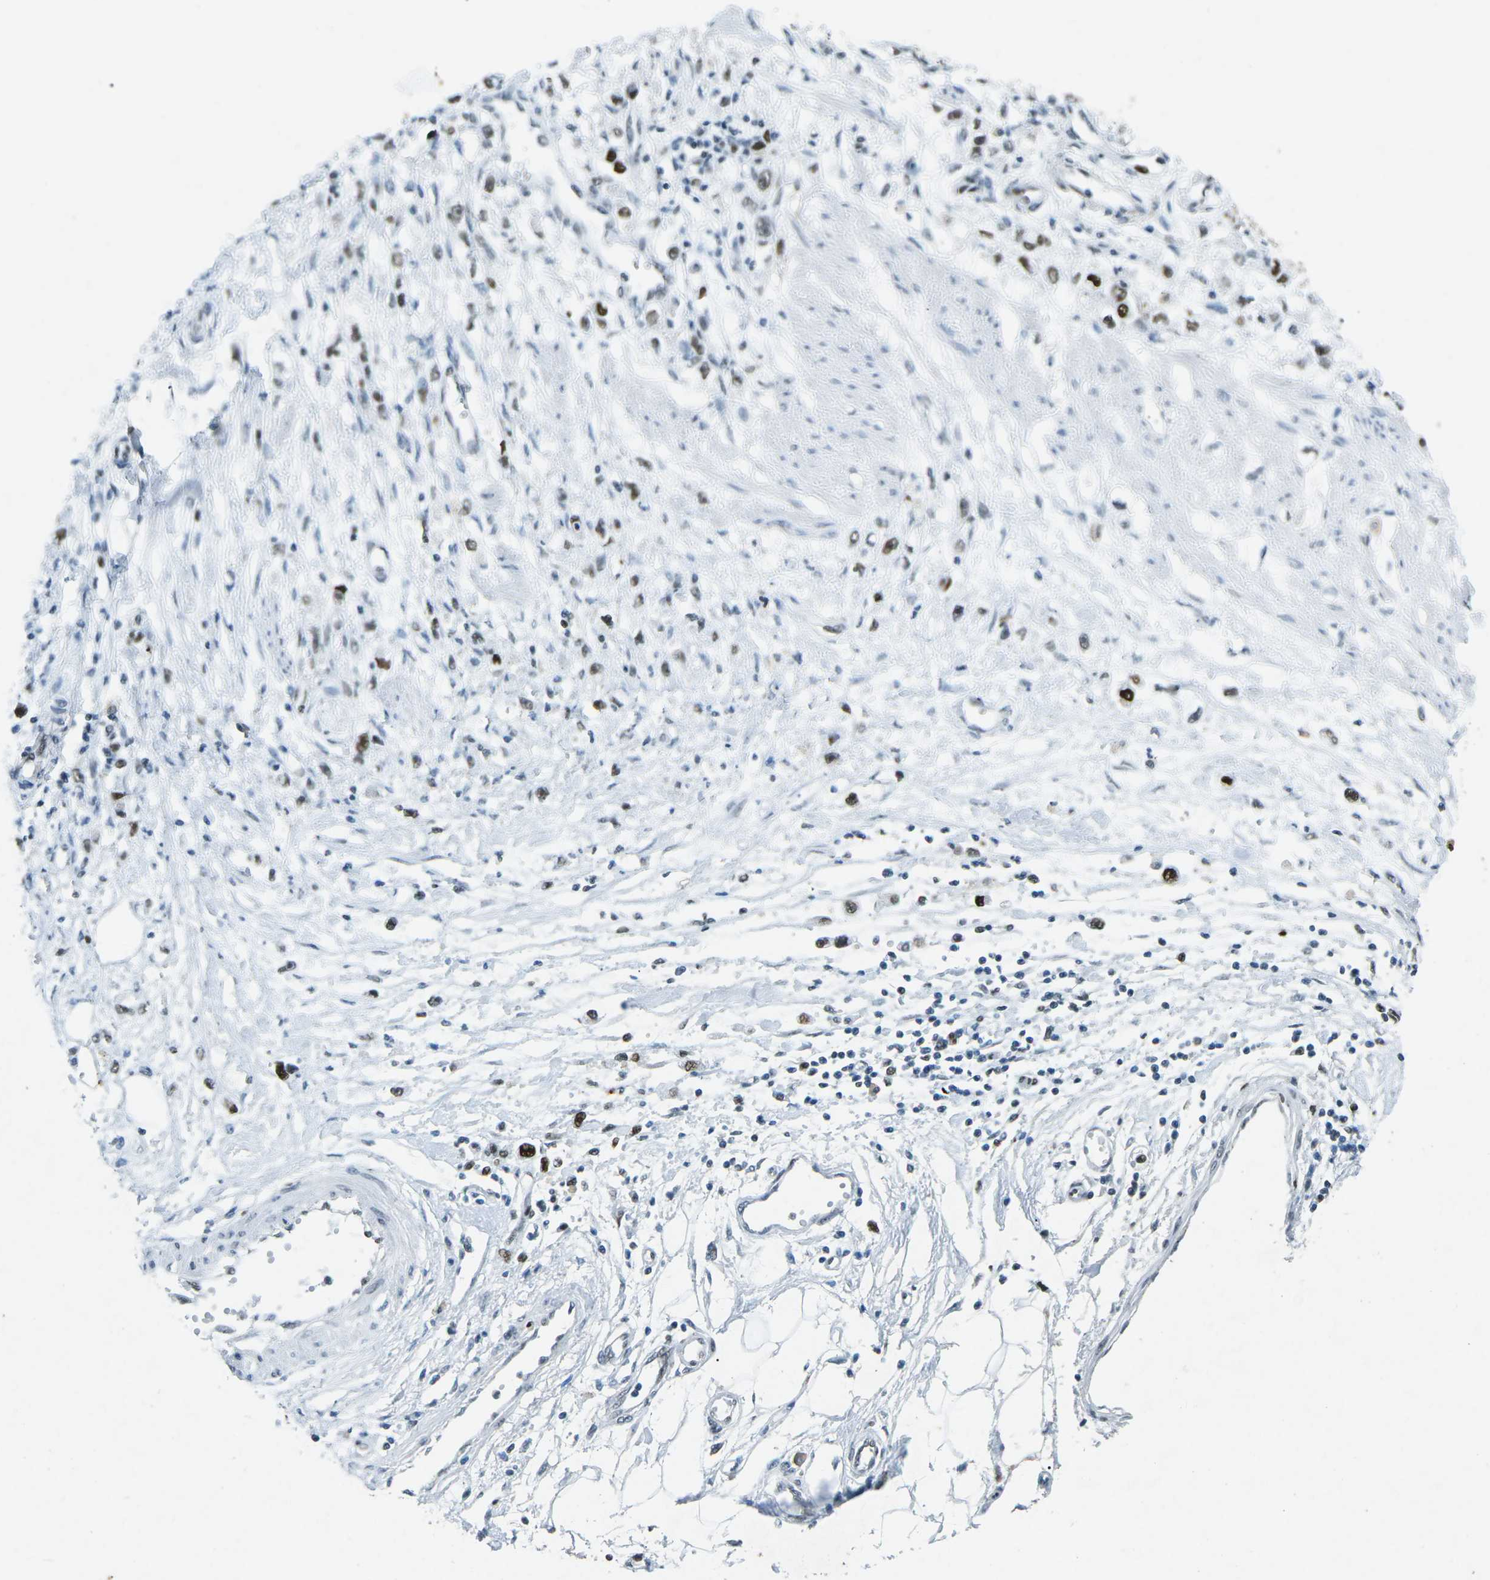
{"staining": {"intensity": "strong", "quantity": ">75%", "location": "nuclear"}, "tissue": "stomach cancer", "cell_type": "Tumor cells", "image_type": "cancer", "snomed": [{"axis": "morphology", "description": "Adenocarcinoma, NOS"}, {"axis": "topography", "description": "Stomach"}], "caption": "Tumor cells display high levels of strong nuclear positivity in approximately >75% of cells in human stomach adenocarcinoma.", "gene": "RB1", "patient": {"sex": "female", "age": 59}}